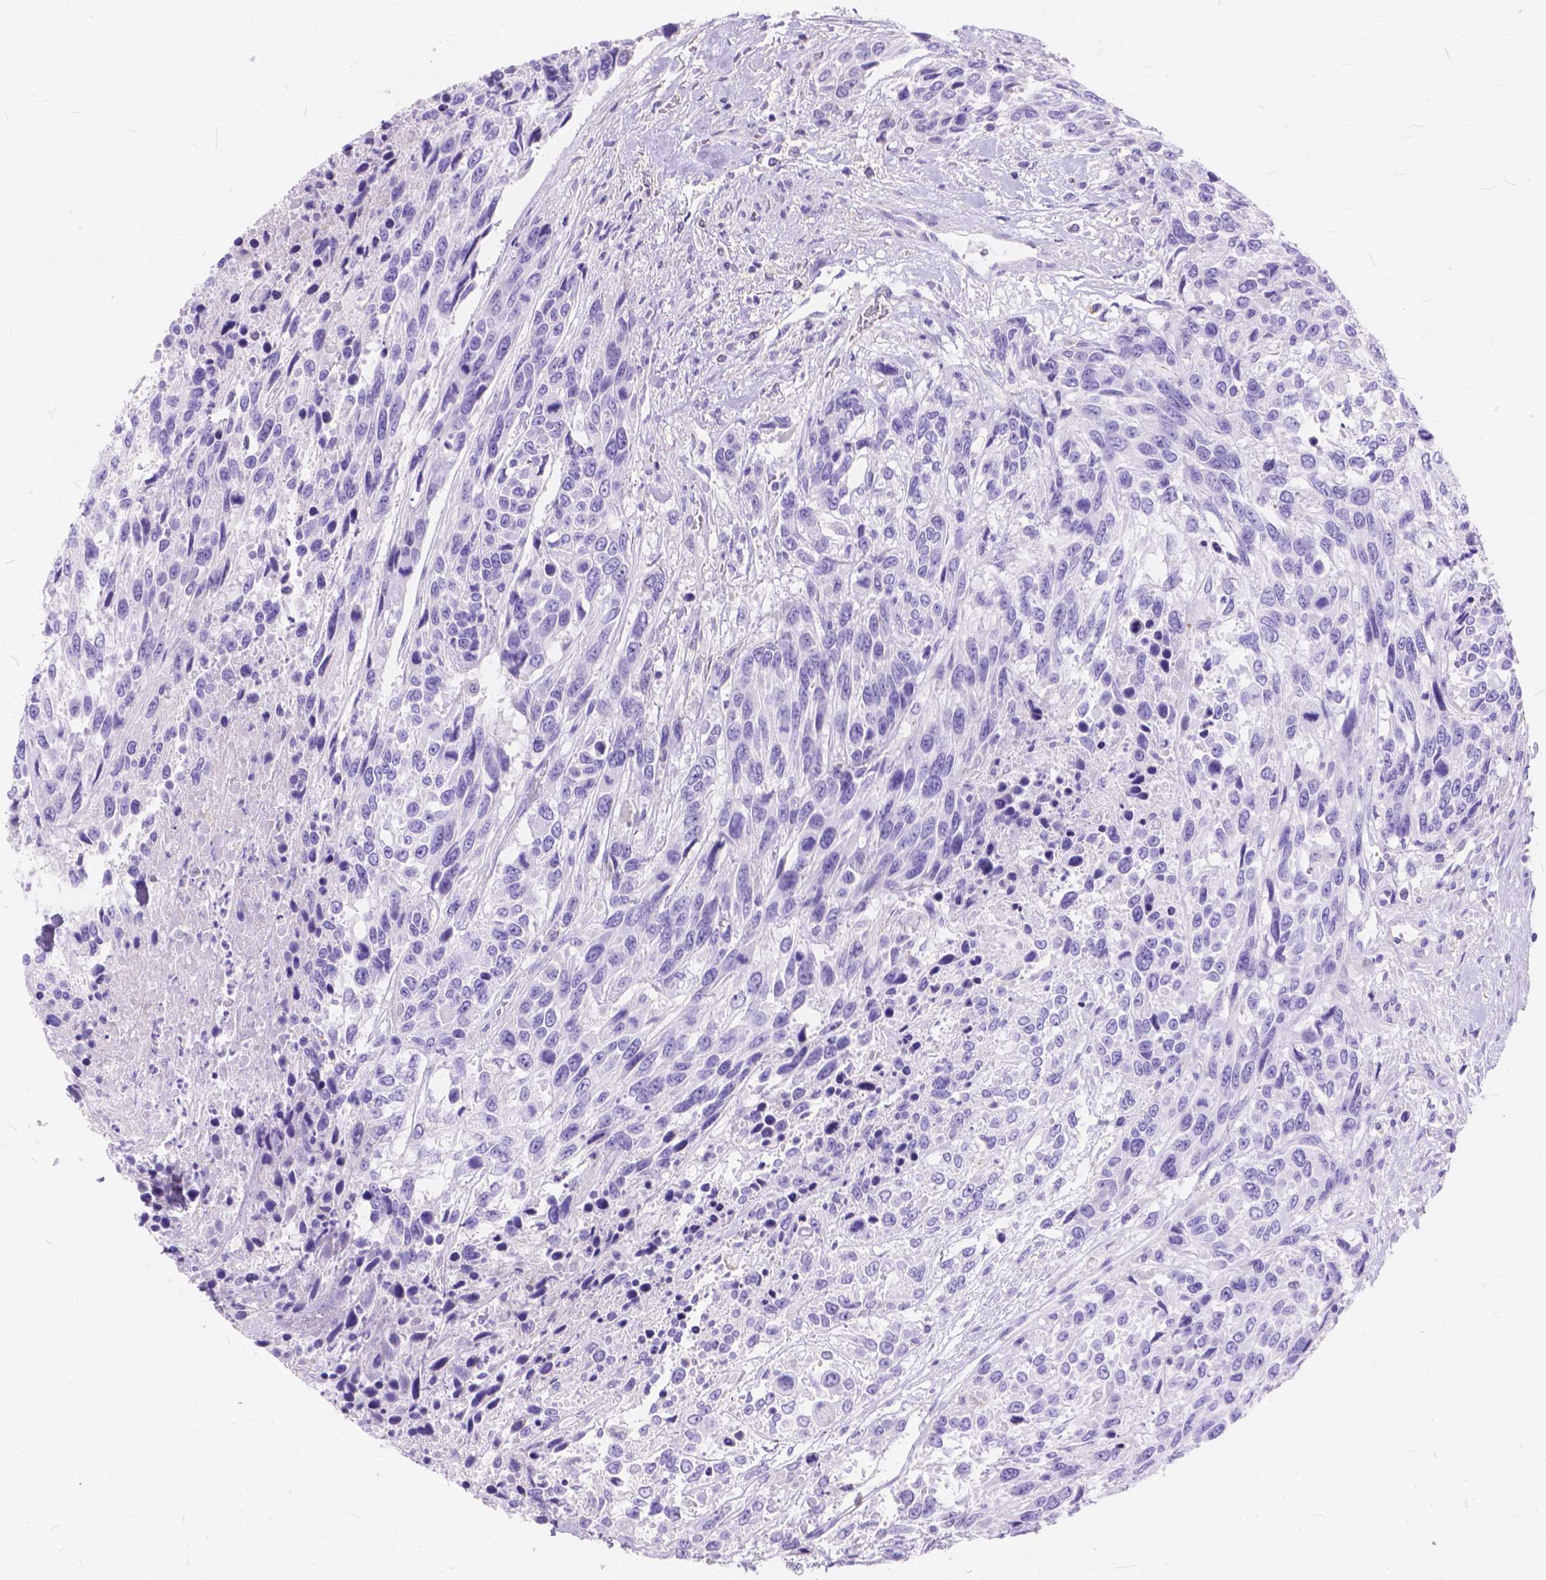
{"staining": {"intensity": "negative", "quantity": "none", "location": "none"}, "tissue": "urothelial cancer", "cell_type": "Tumor cells", "image_type": "cancer", "snomed": [{"axis": "morphology", "description": "Urothelial carcinoma, High grade"}, {"axis": "topography", "description": "Urinary bladder"}], "caption": "There is no significant positivity in tumor cells of urothelial carcinoma (high-grade).", "gene": "FOXL2", "patient": {"sex": "female", "age": 70}}